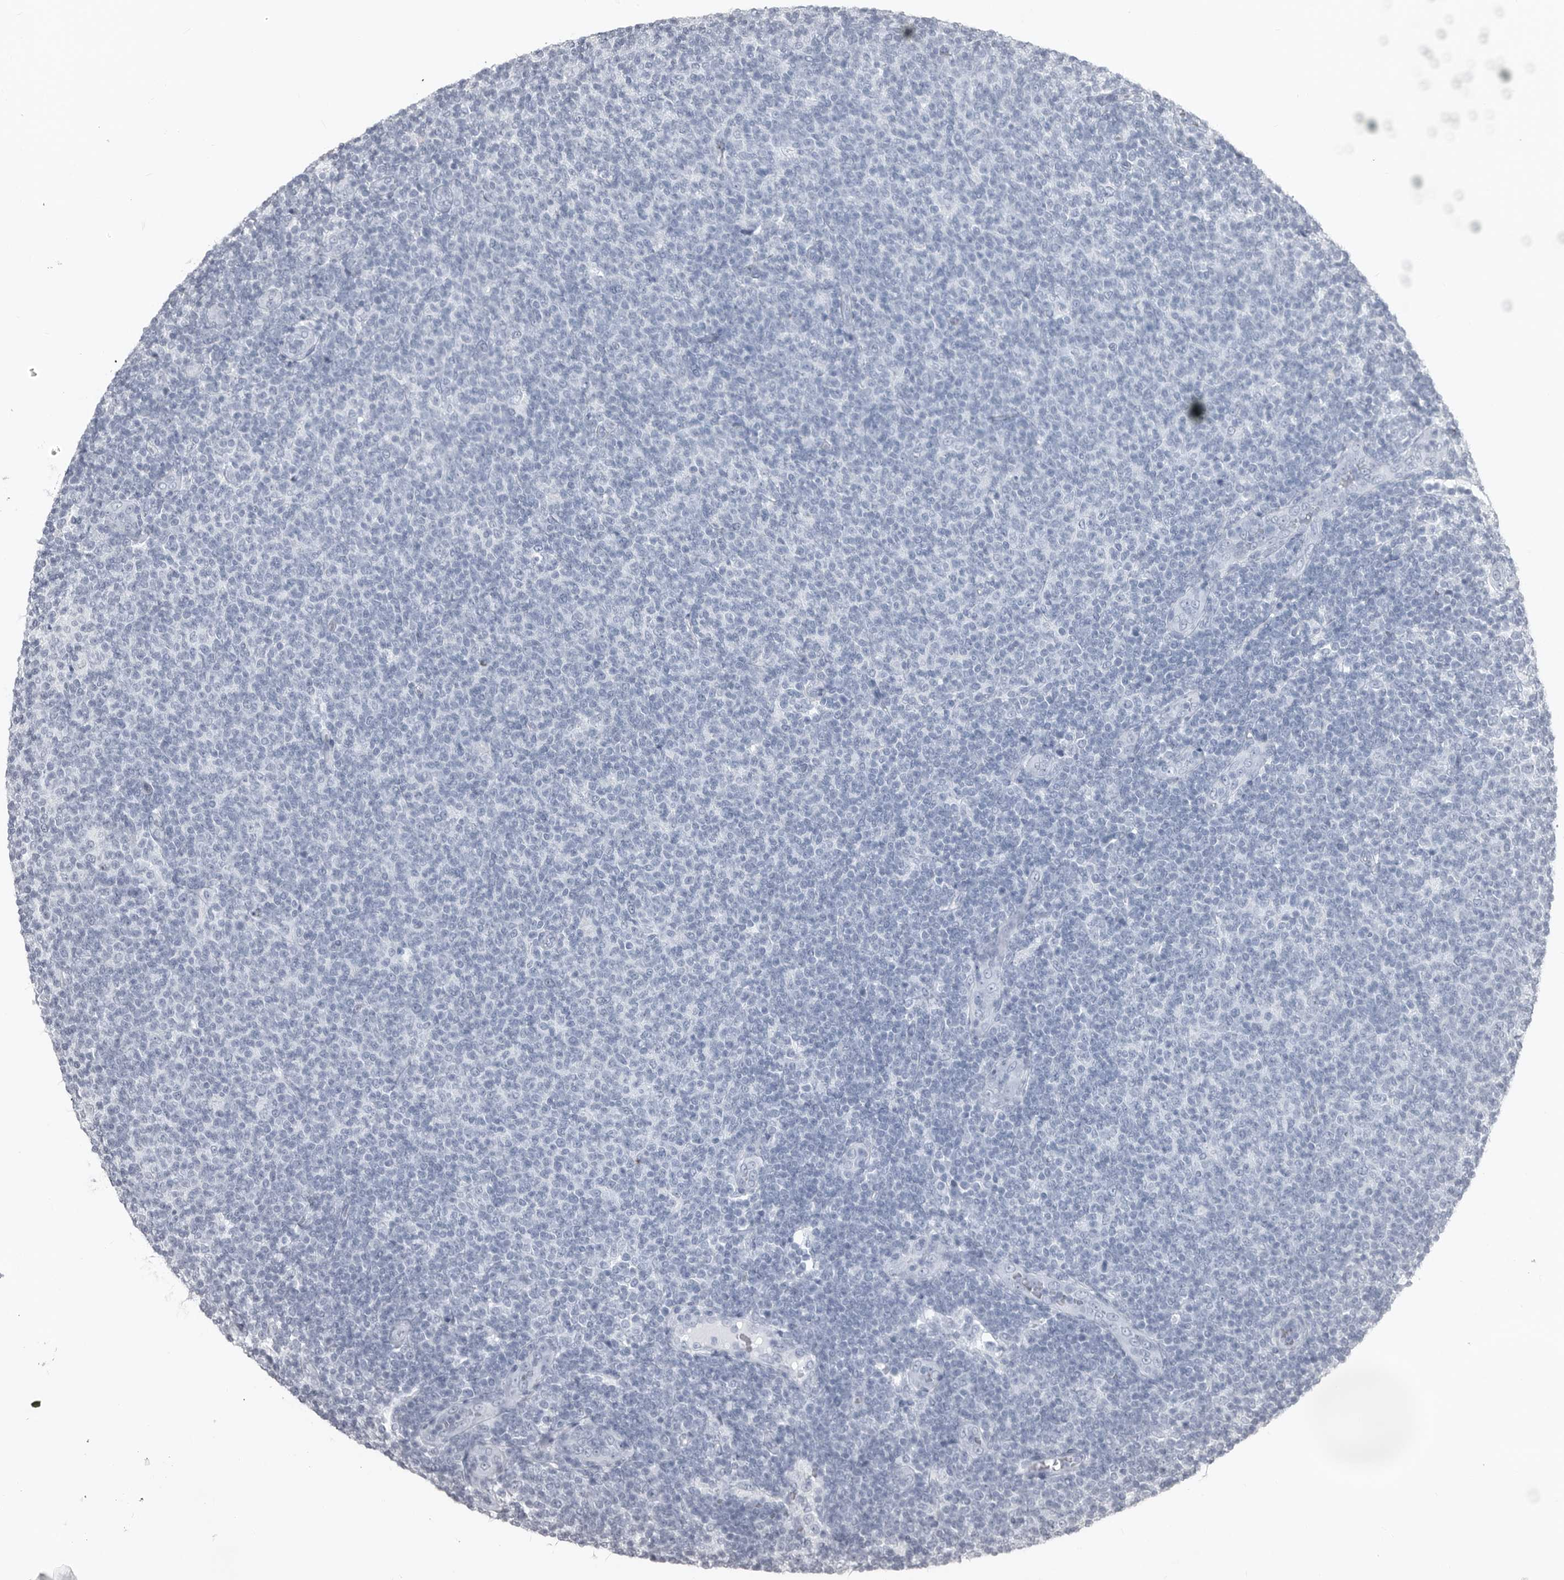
{"staining": {"intensity": "negative", "quantity": "none", "location": "none"}, "tissue": "lymphoma", "cell_type": "Tumor cells", "image_type": "cancer", "snomed": [{"axis": "morphology", "description": "Malignant lymphoma, non-Hodgkin's type, Low grade"}, {"axis": "topography", "description": "Lymph node"}], "caption": "Immunohistochemistry (IHC) micrograph of neoplastic tissue: human lymphoma stained with DAB (3,3'-diaminobenzidine) reveals no significant protein positivity in tumor cells. The staining is performed using DAB (3,3'-diaminobenzidine) brown chromogen with nuclei counter-stained in using hematoxylin.", "gene": "BAMBI", "patient": {"sex": "male", "age": 66}}